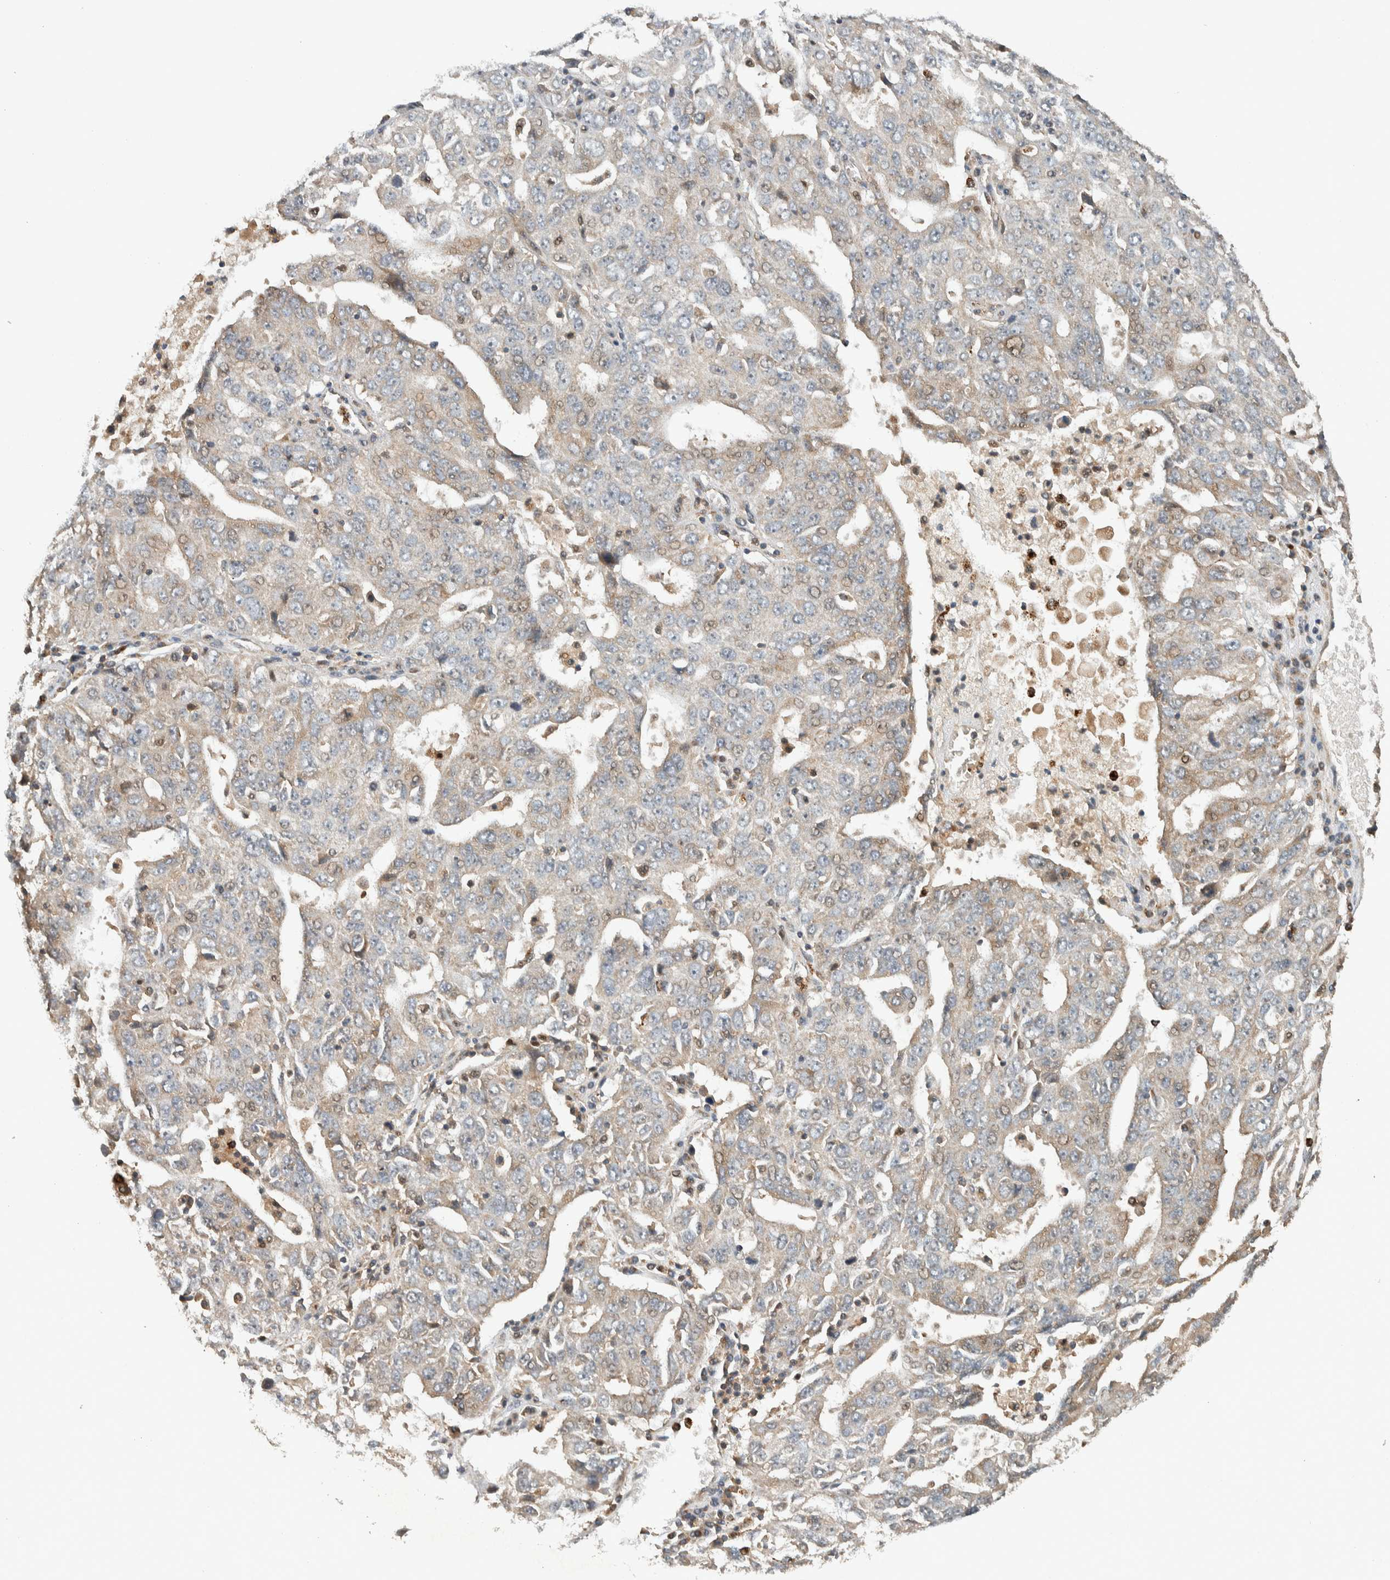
{"staining": {"intensity": "weak", "quantity": "25%-75%", "location": "cytoplasmic/membranous"}, "tissue": "ovarian cancer", "cell_type": "Tumor cells", "image_type": "cancer", "snomed": [{"axis": "morphology", "description": "Carcinoma, endometroid"}, {"axis": "topography", "description": "Ovary"}], "caption": "The immunohistochemical stain labels weak cytoplasmic/membranous positivity in tumor cells of ovarian cancer (endometroid carcinoma) tissue. (brown staining indicates protein expression, while blue staining denotes nuclei).", "gene": "VPS53", "patient": {"sex": "female", "age": 62}}